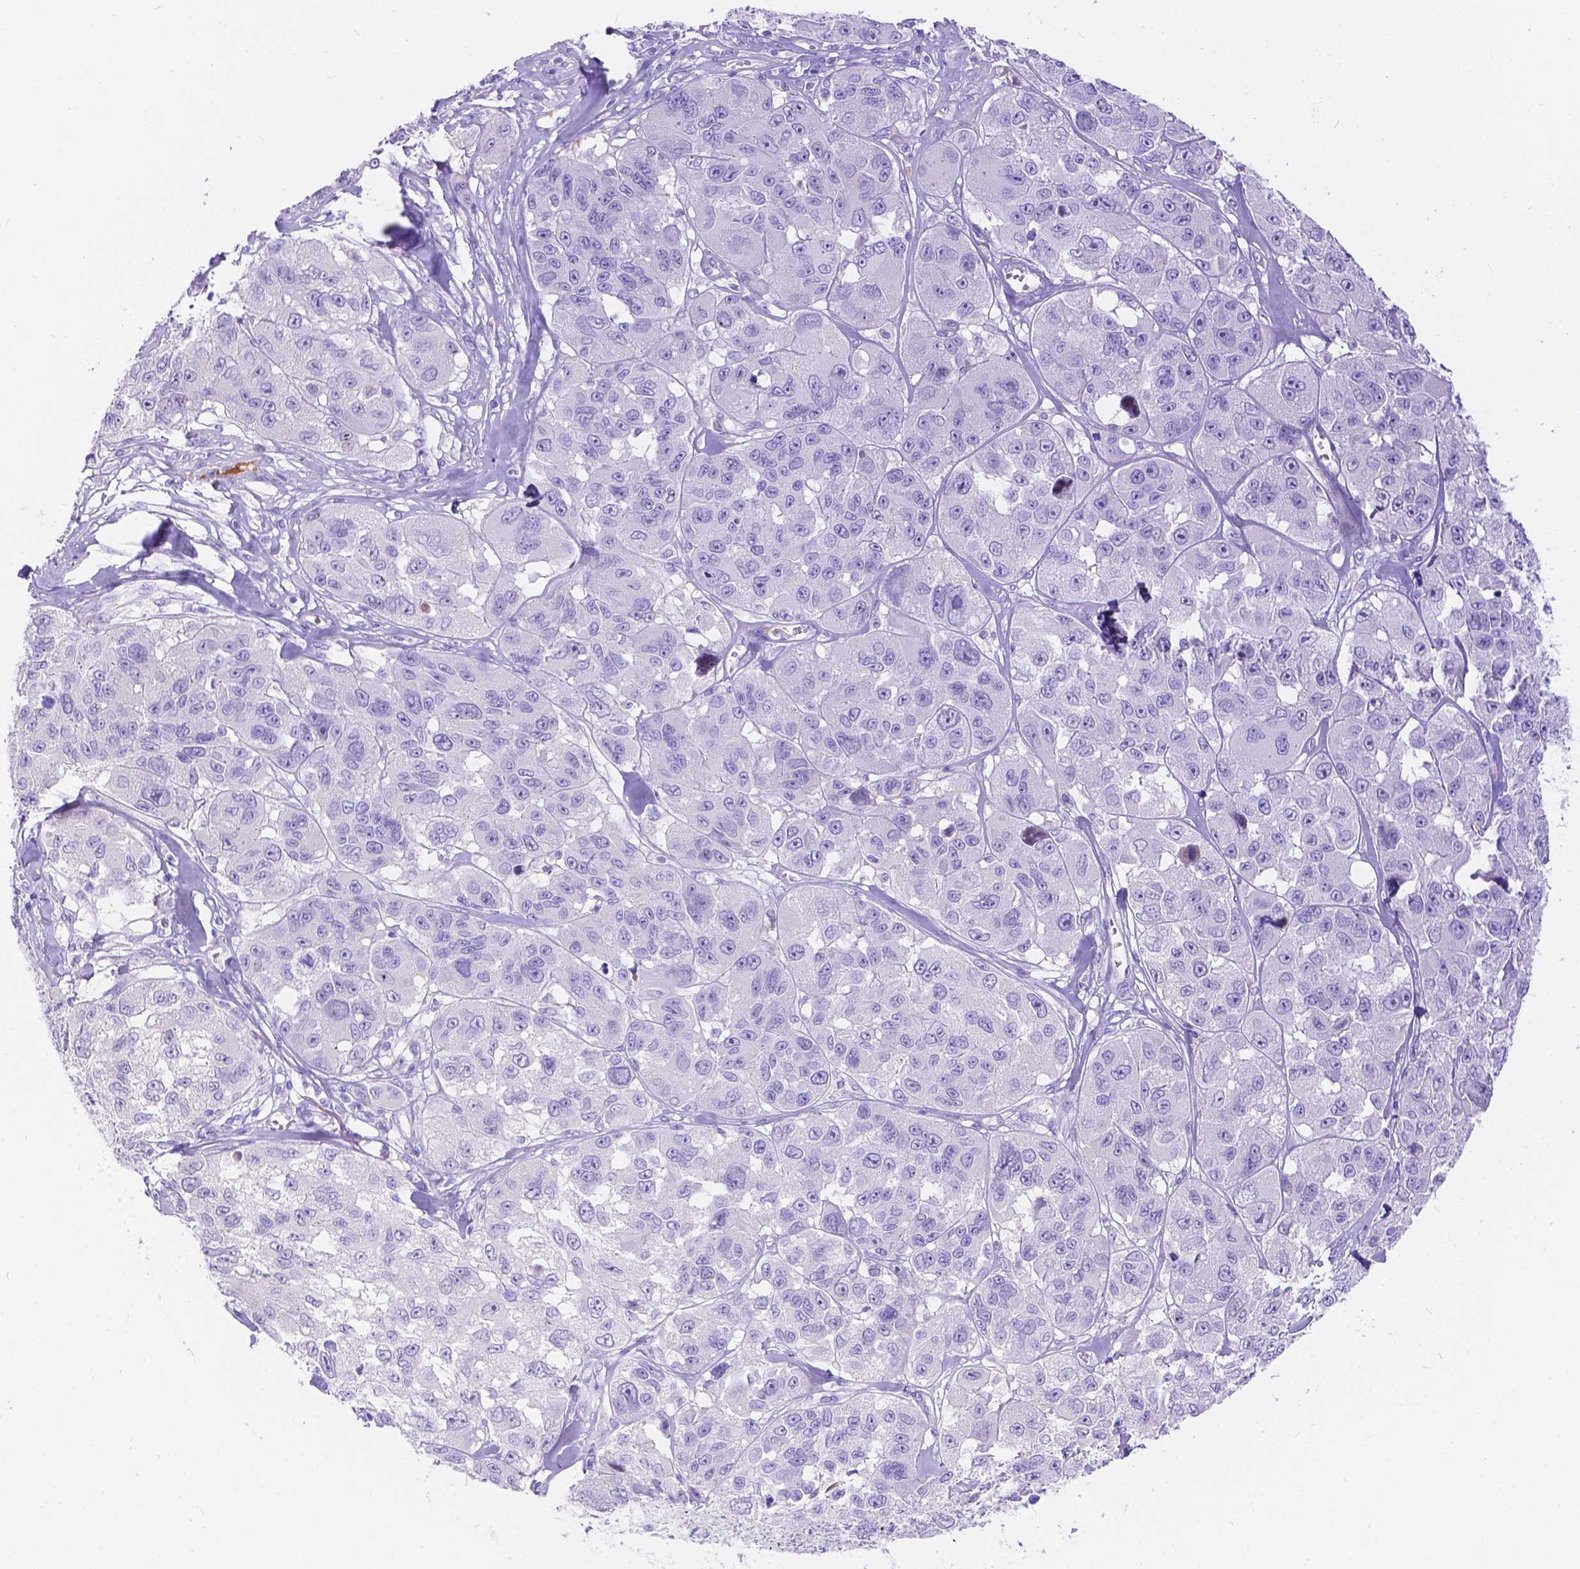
{"staining": {"intensity": "negative", "quantity": "none", "location": "none"}, "tissue": "melanoma", "cell_type": "Tumor cells", "image_type": "cancer", "snomed": [{"axis": "morphology", "description": "Malignant melanoma, NOS"}, {"axis": "topography", "description": "Skin"}], "caption": "An image of malignant melanoma stained for a protein demonstrates no brown staining in tumor cells.", "gene": "KLHL10", "patient": {"sex": "female", "age": 66}}